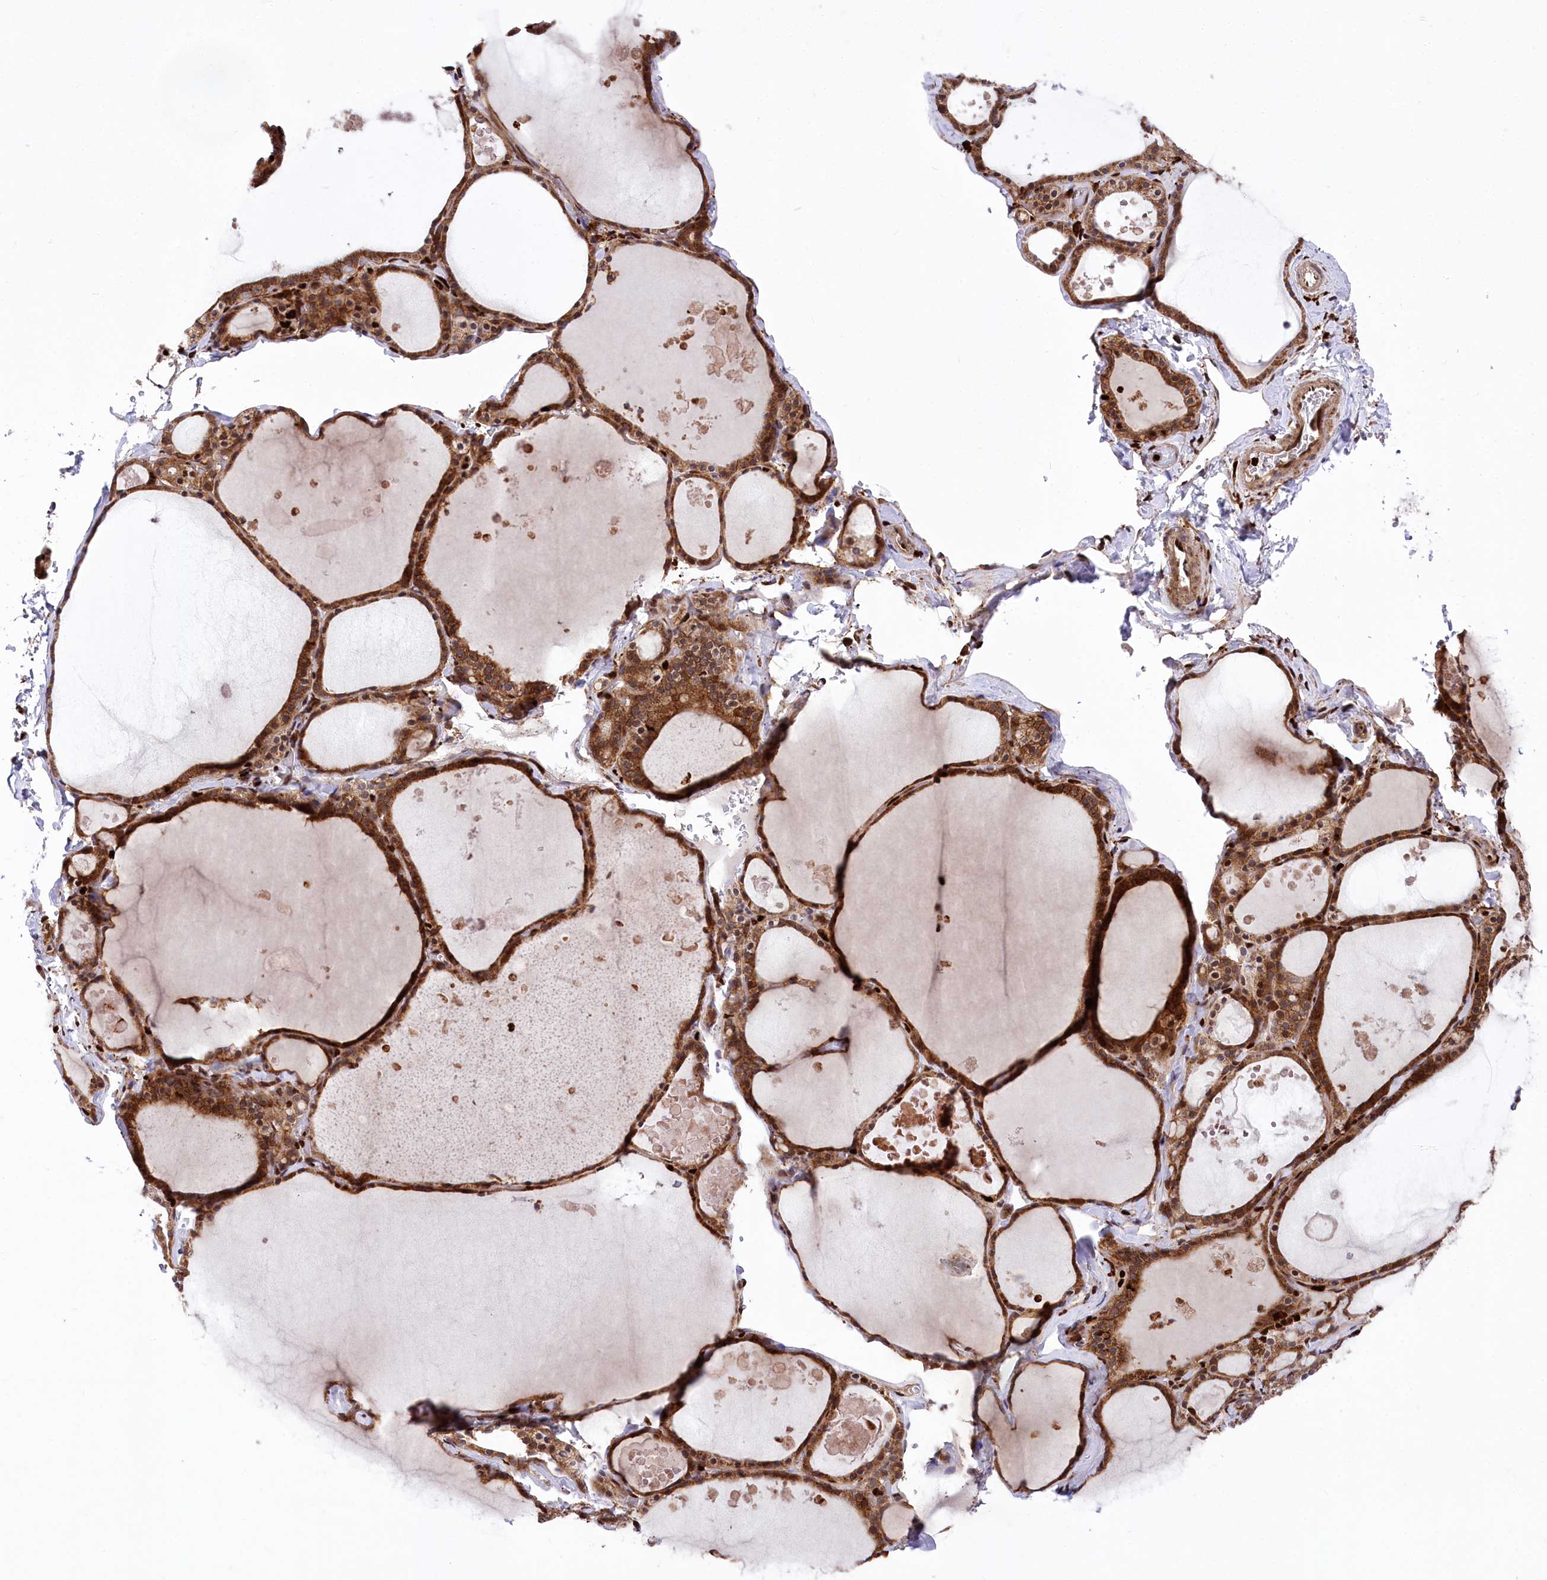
{"staining": {"intensity": "strong", "quantity": ">75%", "location": "cytoplasmic/membranous"}, "tissue": "thyroid gland", "cell_type": "Glandular cells", "image_type": "normal", "snomed": [{"axis": "morphology", "description": "Normal tissue, NOS"}, {"axis": "topography", "description": "Thyroid gland"}], "caption": "The immunohistochemical stain highlights strong cytoplasmic/membranous positivity in glandular cells of normal thyroid gland.", "gene": "FIGN", "patient": {"sex": "male", "age": 56}}